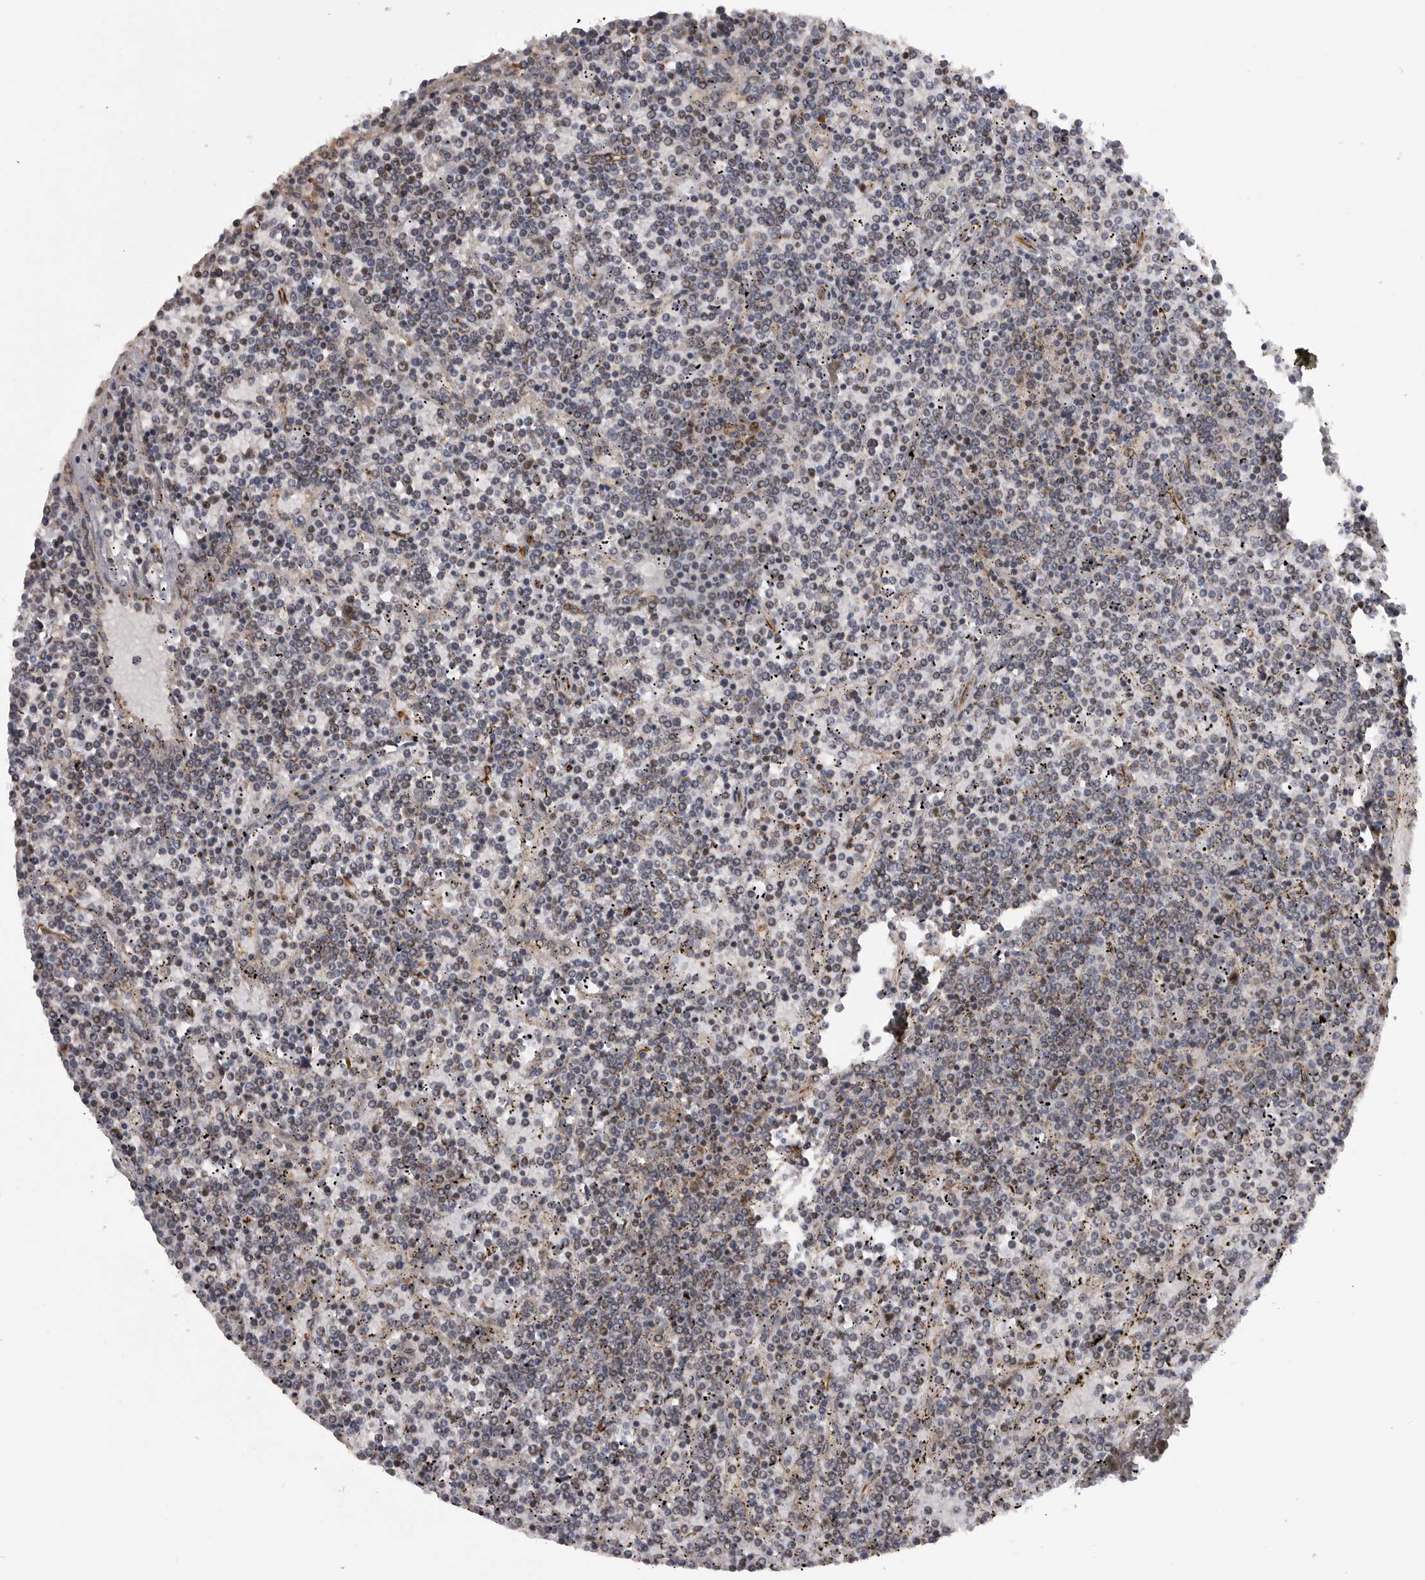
{"staining": {"intensity": "weak", "quantity": "<25%", "location": "cytoplasmic/membranous"}, "tissue": "lymphoma", "cell_type": "Tumor cells", "image_type": "cancer", "snomed": [{"axis": "morphology", "description": "Malignant lymphoma, non-Hodgkin's type, Low grade"}, {"axis": "topography", "description": "Spleen"}], "caption": "The immunohistochemistry (IHC) image has no significant positivity in tumor cells of lymphoma tissue.", "gene": "TMPRSS11F", "patient": {"sex": "female", "age": 19}}